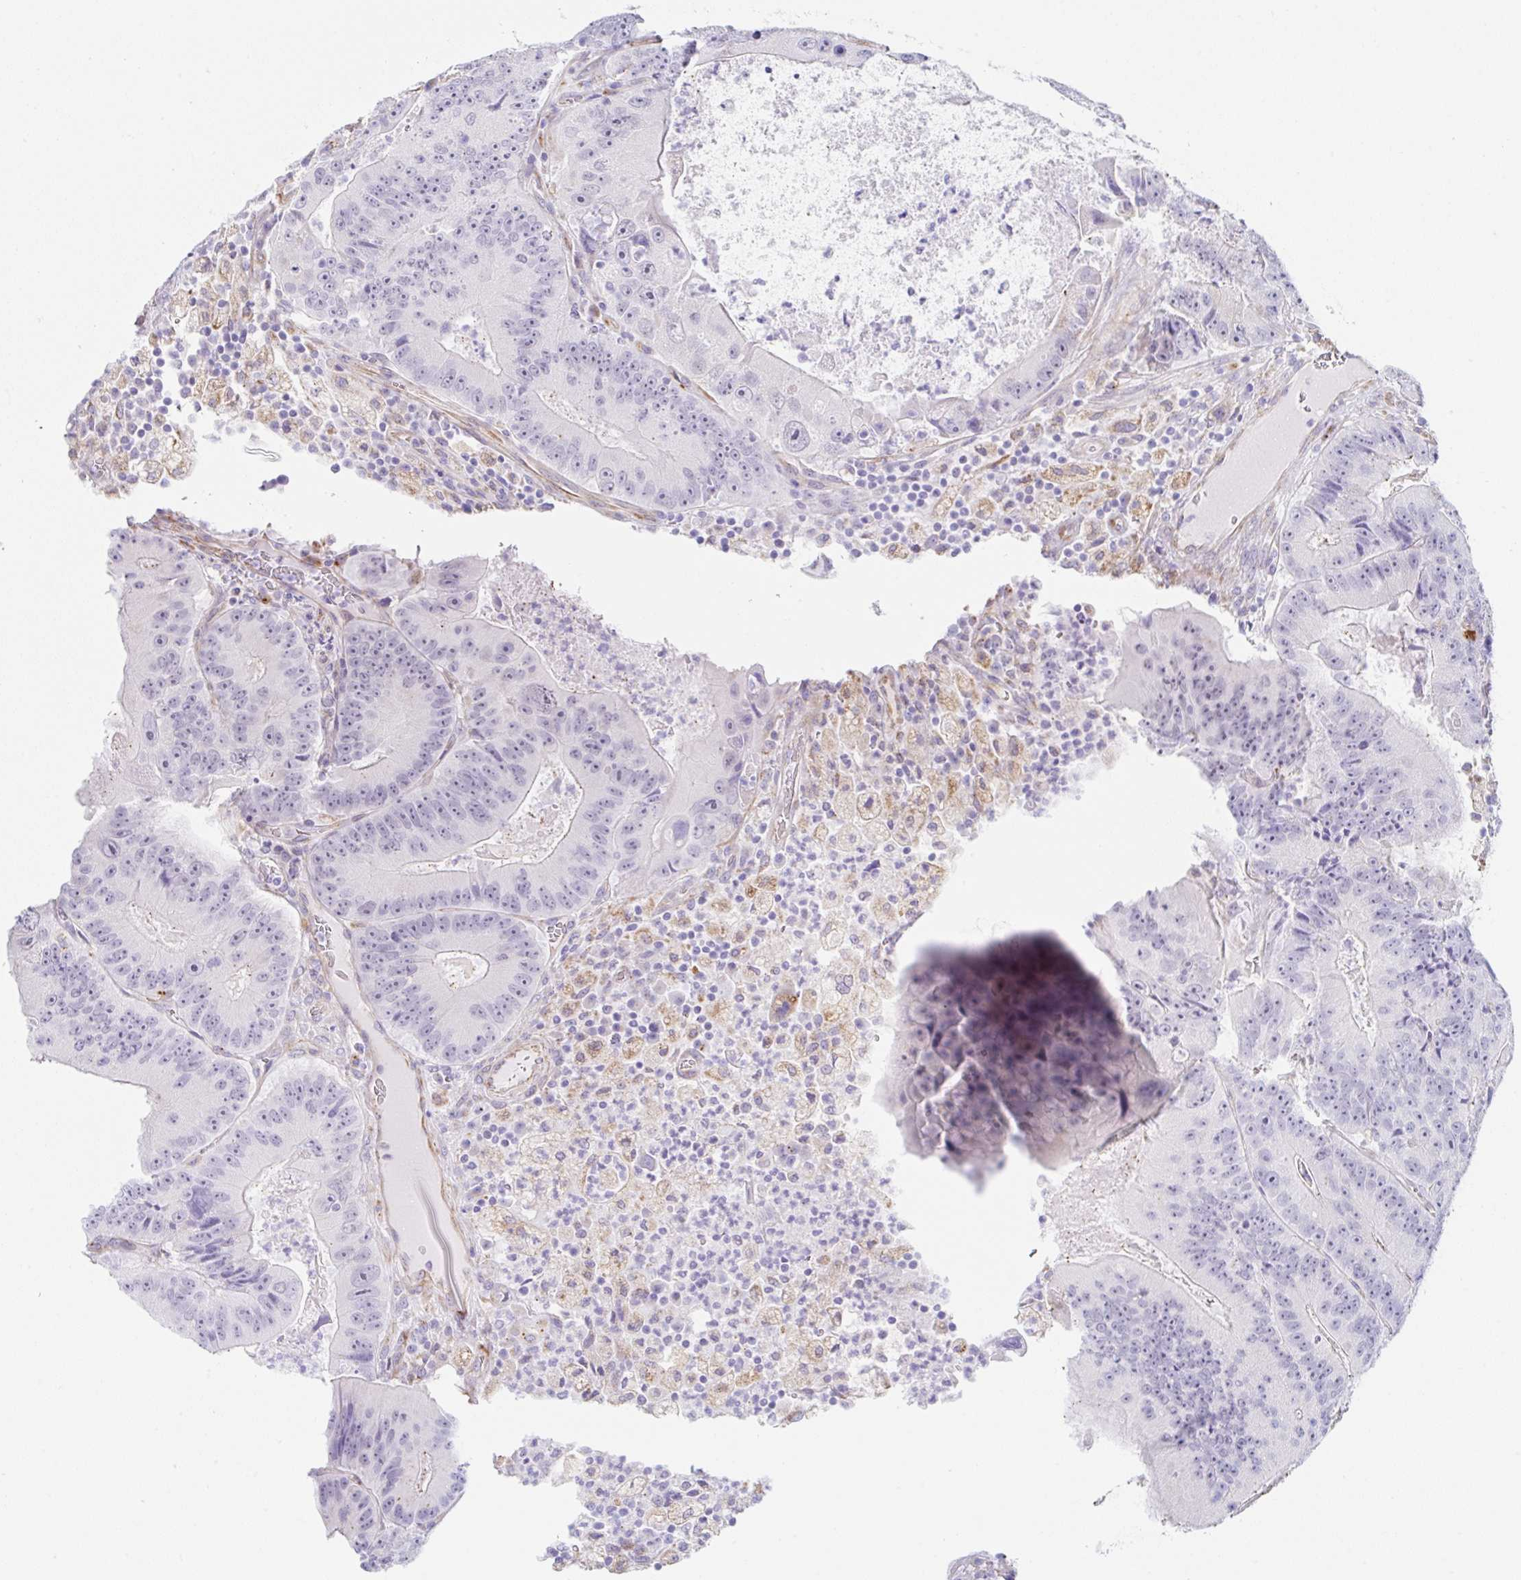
{"staining": {"intensity": "negative", "quantity": "none", "location": "none"}, "tissue": "colorectal cancer", "cell_type": "Tumor cells", "image_type": "cancer", "snomed": [{"axis": "morphology", "description": "Adenocarcinoma, NOS"}, {"axis": "topography", "description": "Colon"}], "caption": "Immunohistochemistry histopathology image of human colorectal cancer (adenocarcinoma) stained for a protein (brown), which reveals no staining in tumor cells. (Immunohistochemistry (ihc), brightfield microscopy, high magnification).", "gene": "DKK4", "patient": {"sex": "female", "age": 86}}